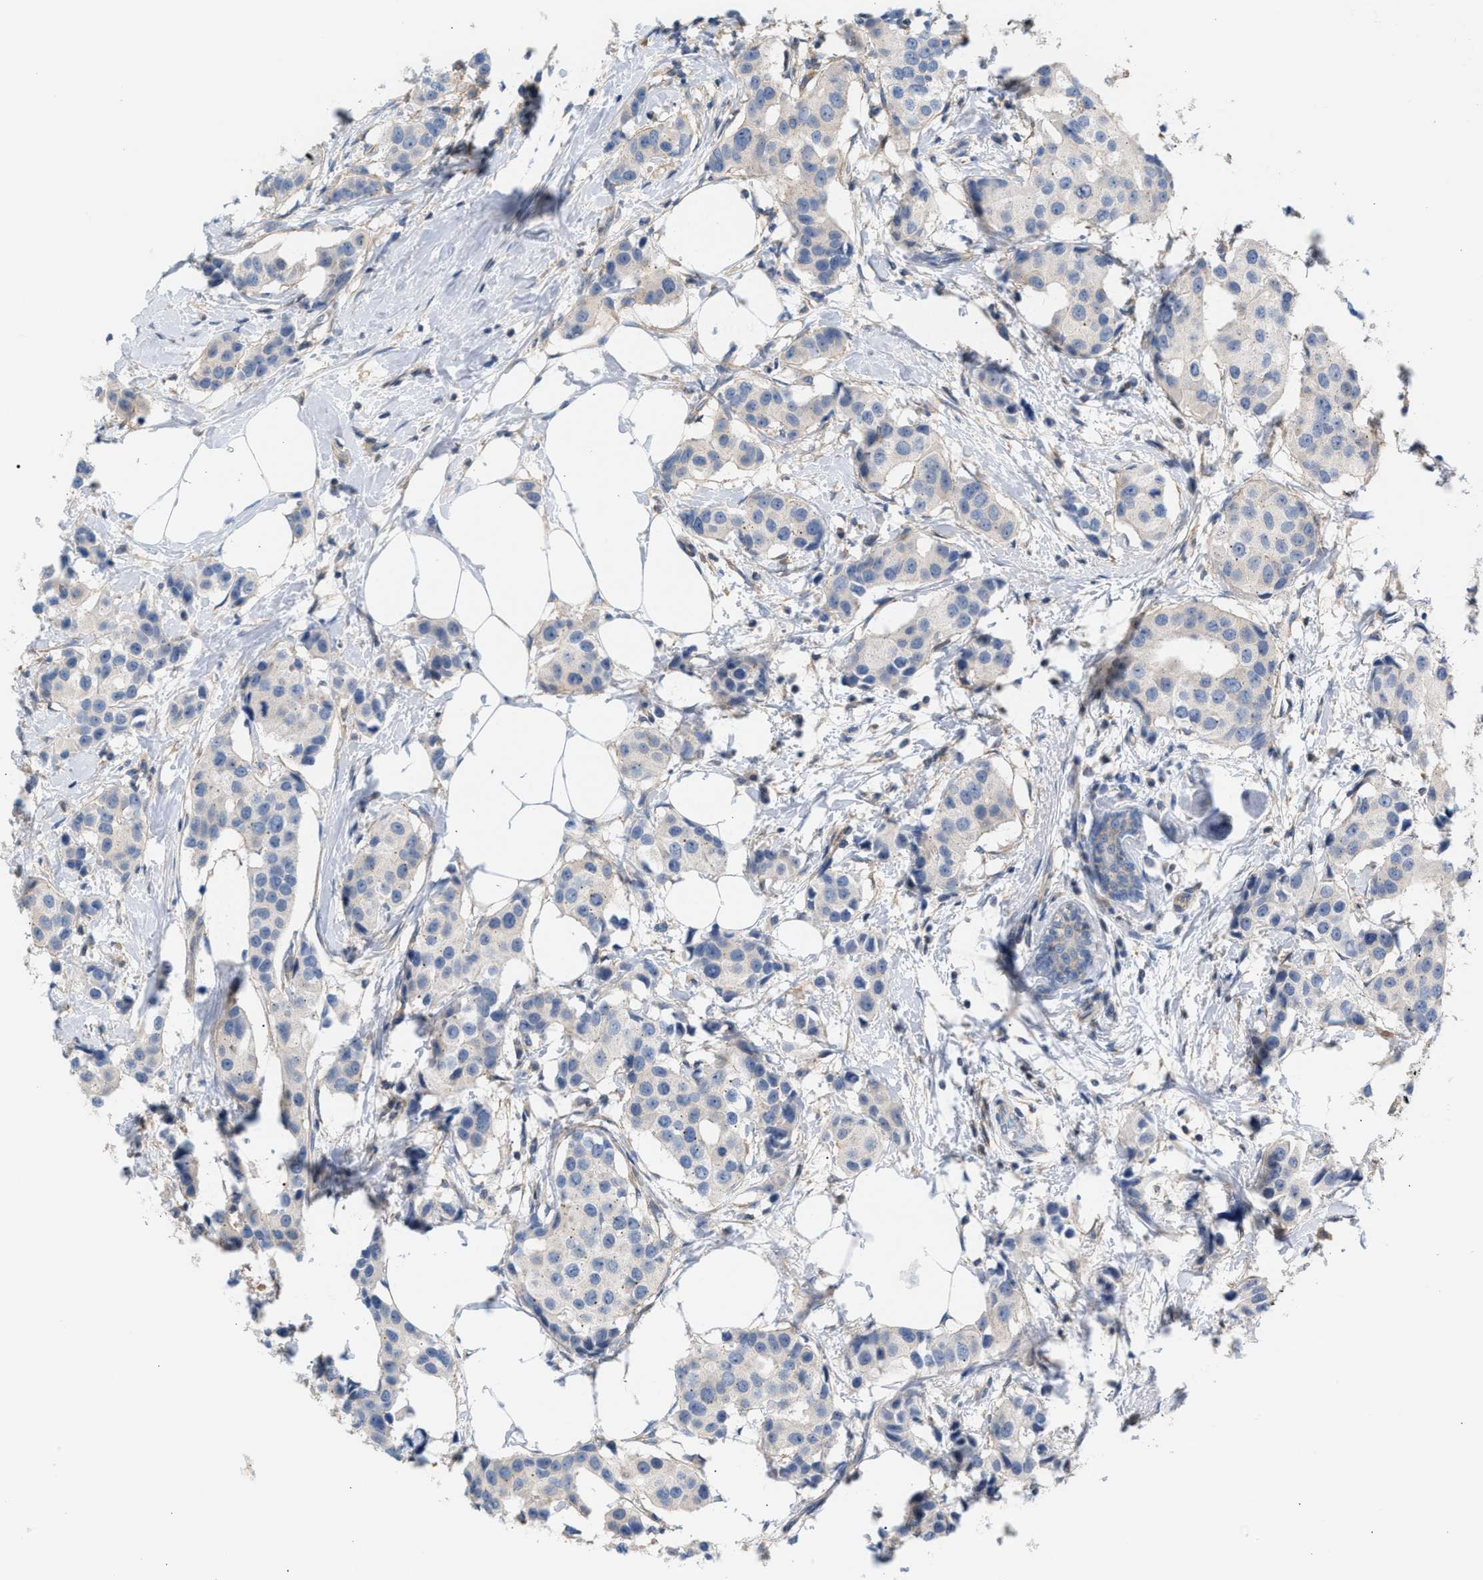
{"staining": {"intensity": "negative", "quantity": "none", "location": "none"}, "tissue": "breast cancer", "cell_type": "Tumor cells", "image_type": "cancer", "snomed": [{"axis": "morphology", "description": "Normal tissue, NOS"}, {"axis": "morphology", "description": "Duct carcinoma"}, {"axis": "topography", "description": "Breast"}], "caption": "DAB immunohistochemical staining of invasive ductal carcinoma (breast) shows no significant staining in tumor cells. (DAB (3,3'-diaminobenzidine) immunohistochemistry (IHC) with hematoxylin counter stain).", "gene": "LRCH1", "patient": {"sex": "female", "age": 39}}